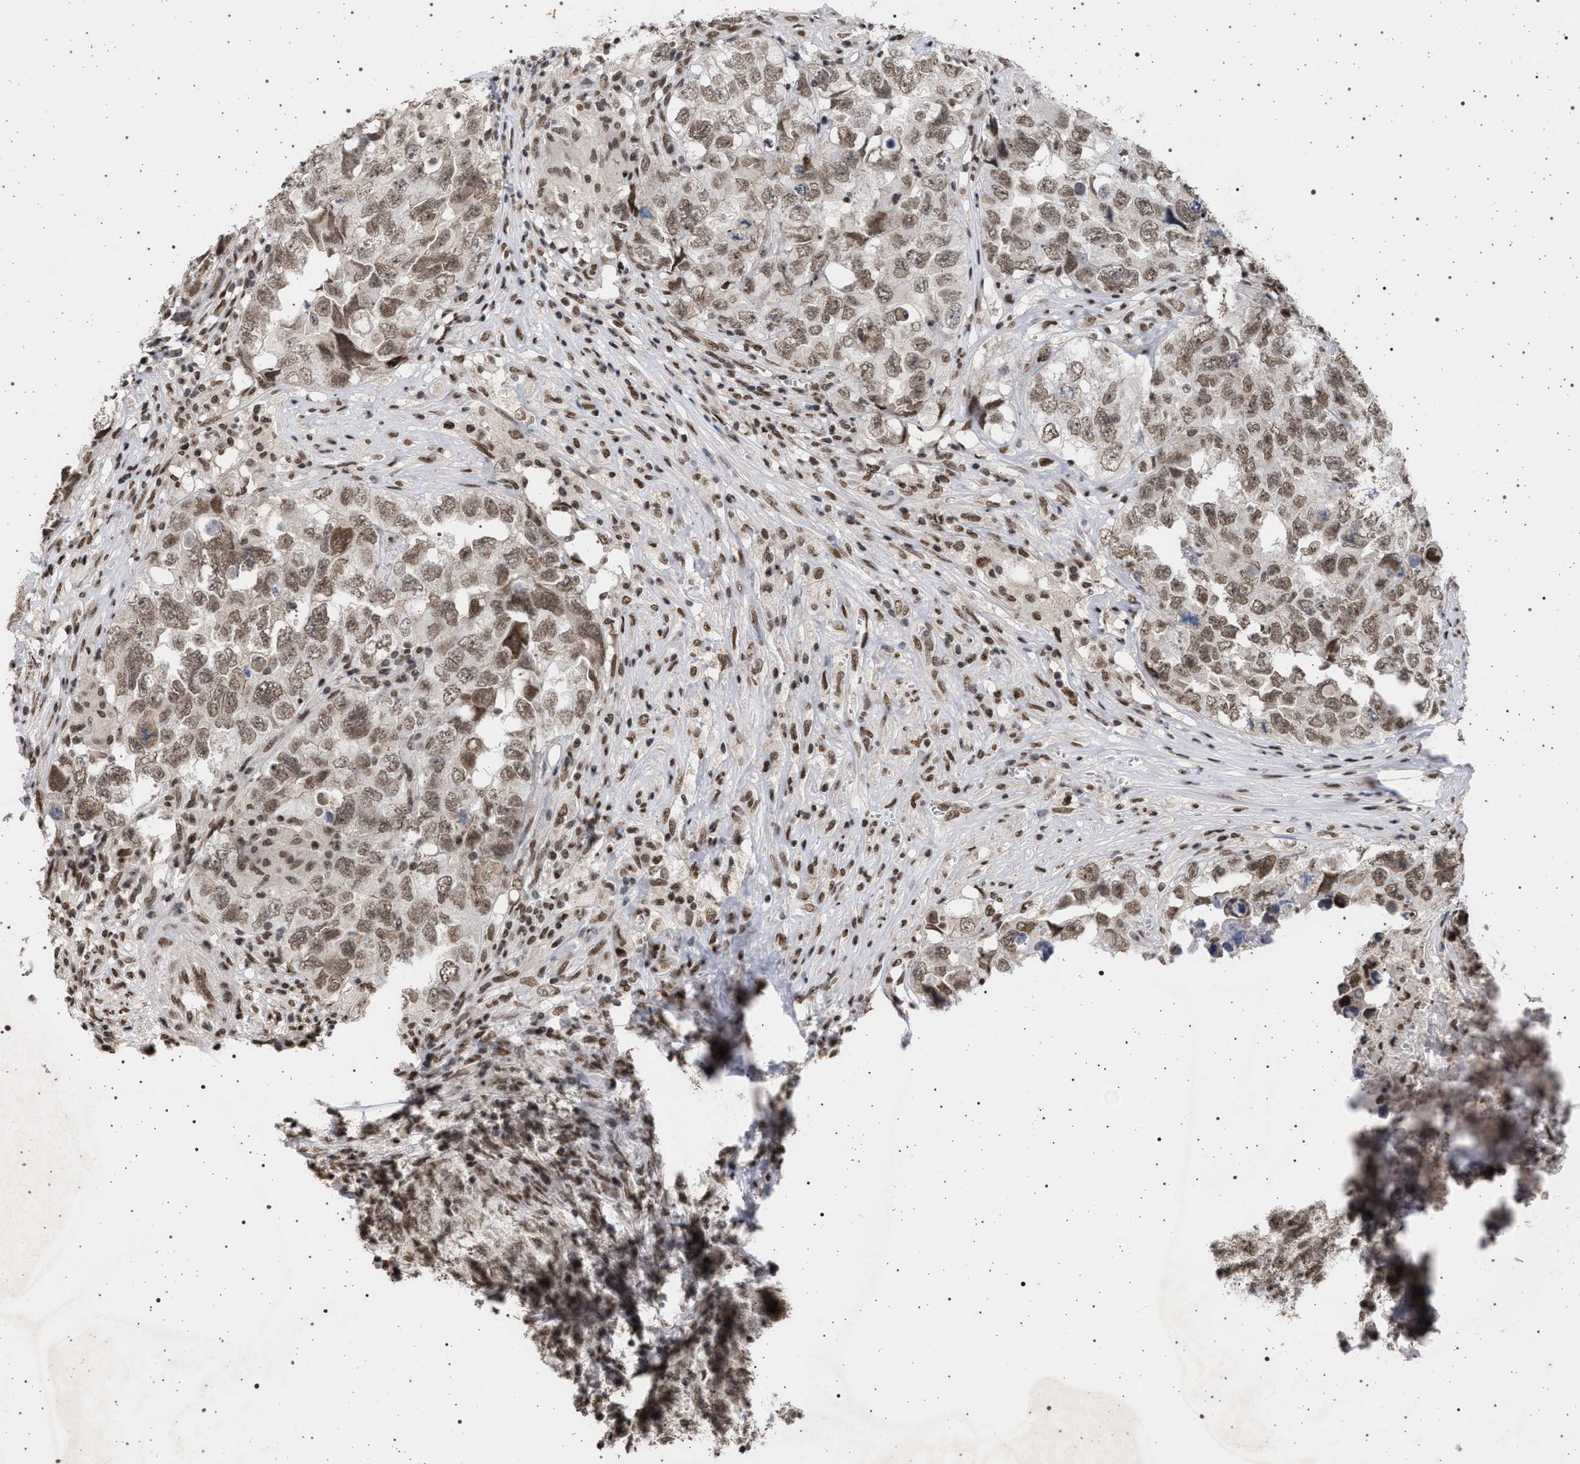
{"staining": {"intensity": "moderate", "quantity": ">75%", "location": "nuclear"}, "tissue": "testis cancer", "cell_type": "Tumor cells", "image_type": "cancer", "snomed": [{"axis": "morphology", "description": "Seminoma, NOS"}, {"axis": "morphology", "description": "Carcinoma, Embryonal, NOS"}, {"axis": "topography", "description": "Testis"}], "caption": "Testis cancer (seminoma) stained for a protein shows moderate nuclear positivity in tumor cells. The protein of interest is shown in brown color, while the nuclei are stained blue.", "gene": "PHF12", "patient": {"sex": "male", "age": 43}}